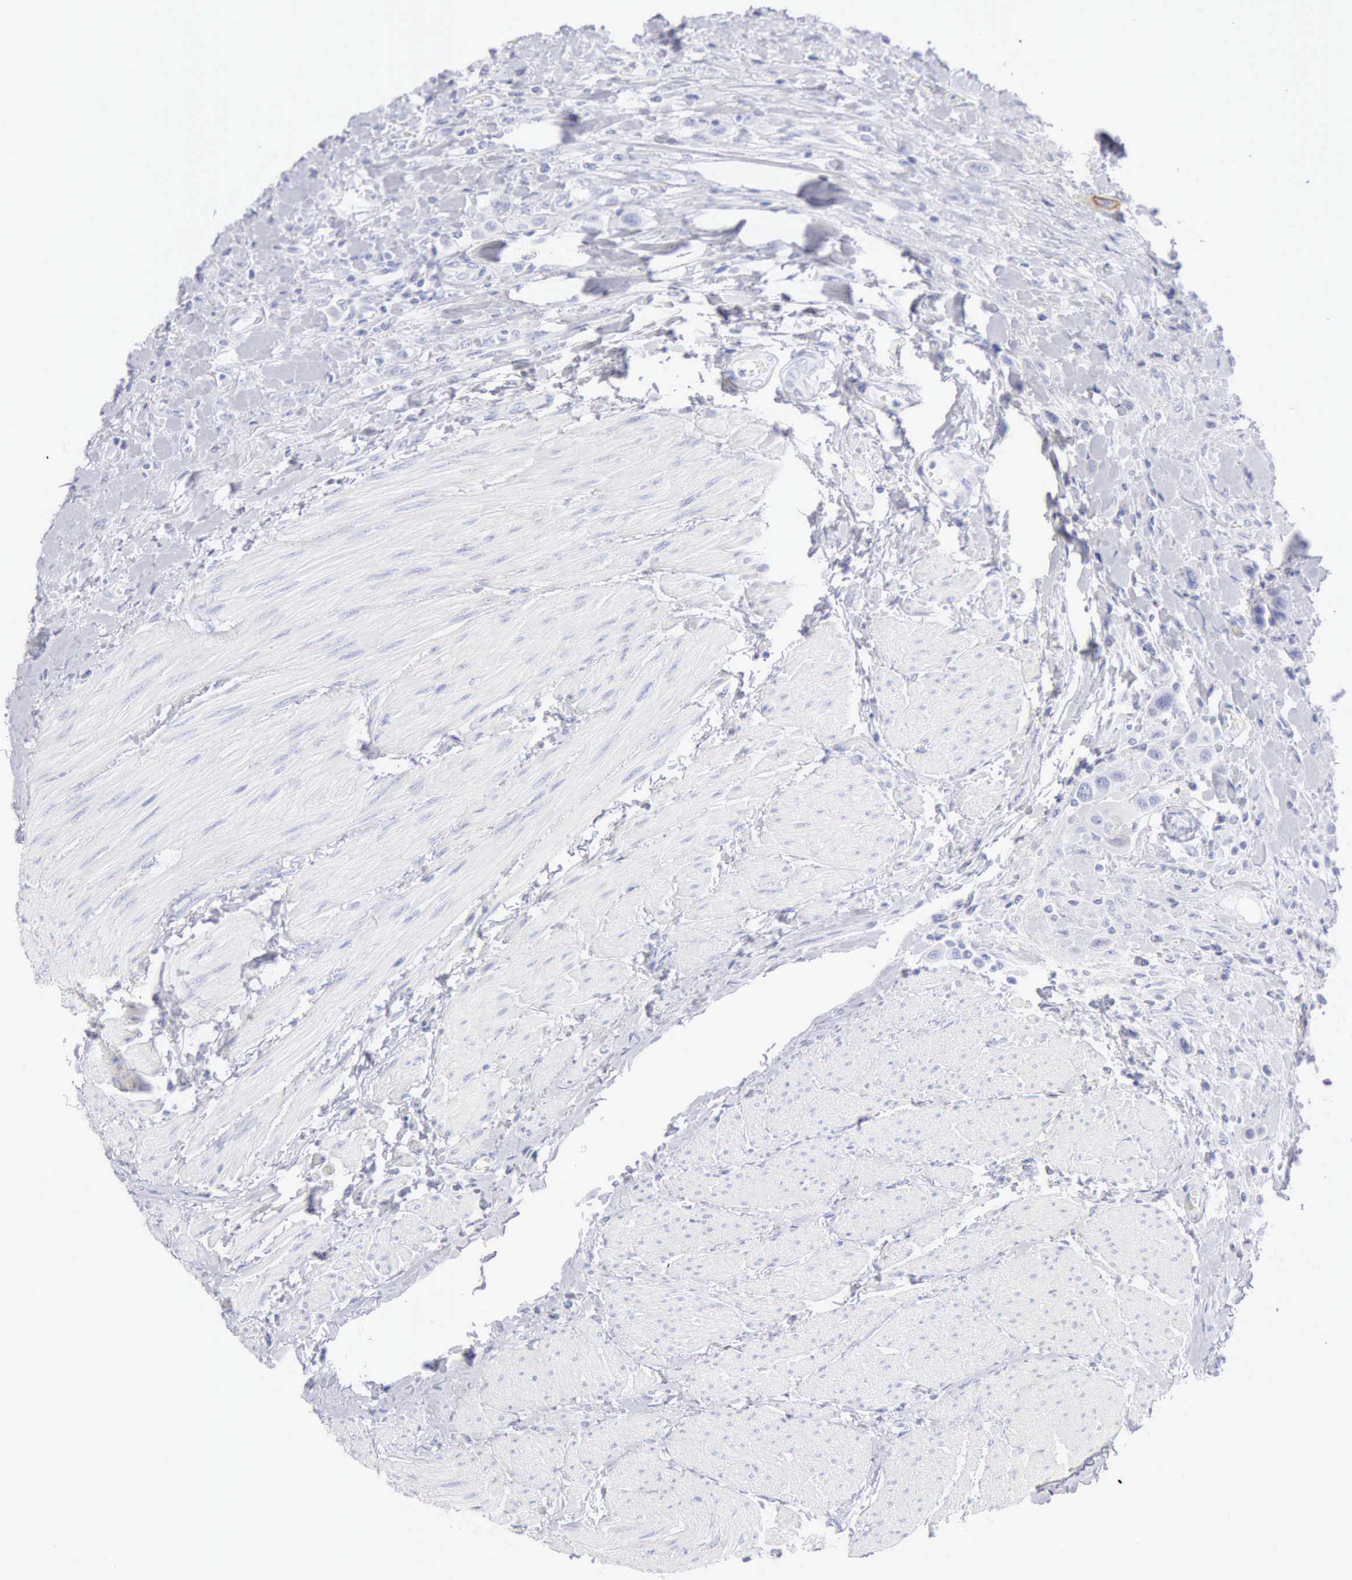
{"staining": {"intensity": "negative", "quantity": "none", "location": "none"}, "tissue": "urothelial cancer", "cell_type": "Tumor cells", "image_type": "cancer", "snomed": [{"axis": "morphology", "description": "Urothelial carcinoma, High grade"}, {"axis": "topography", "description": "Urinary bladder"}], "caption": "Photomicrograph shows no significant protein positivity in tumor cells of urothelial cancer. Brightfield microscopy of IHC stained with DAB (brown) and hematoxylin (blue), captured at high magnification.", "gene": "KRT10", "patient": {"sex": "male", "age": 50}}